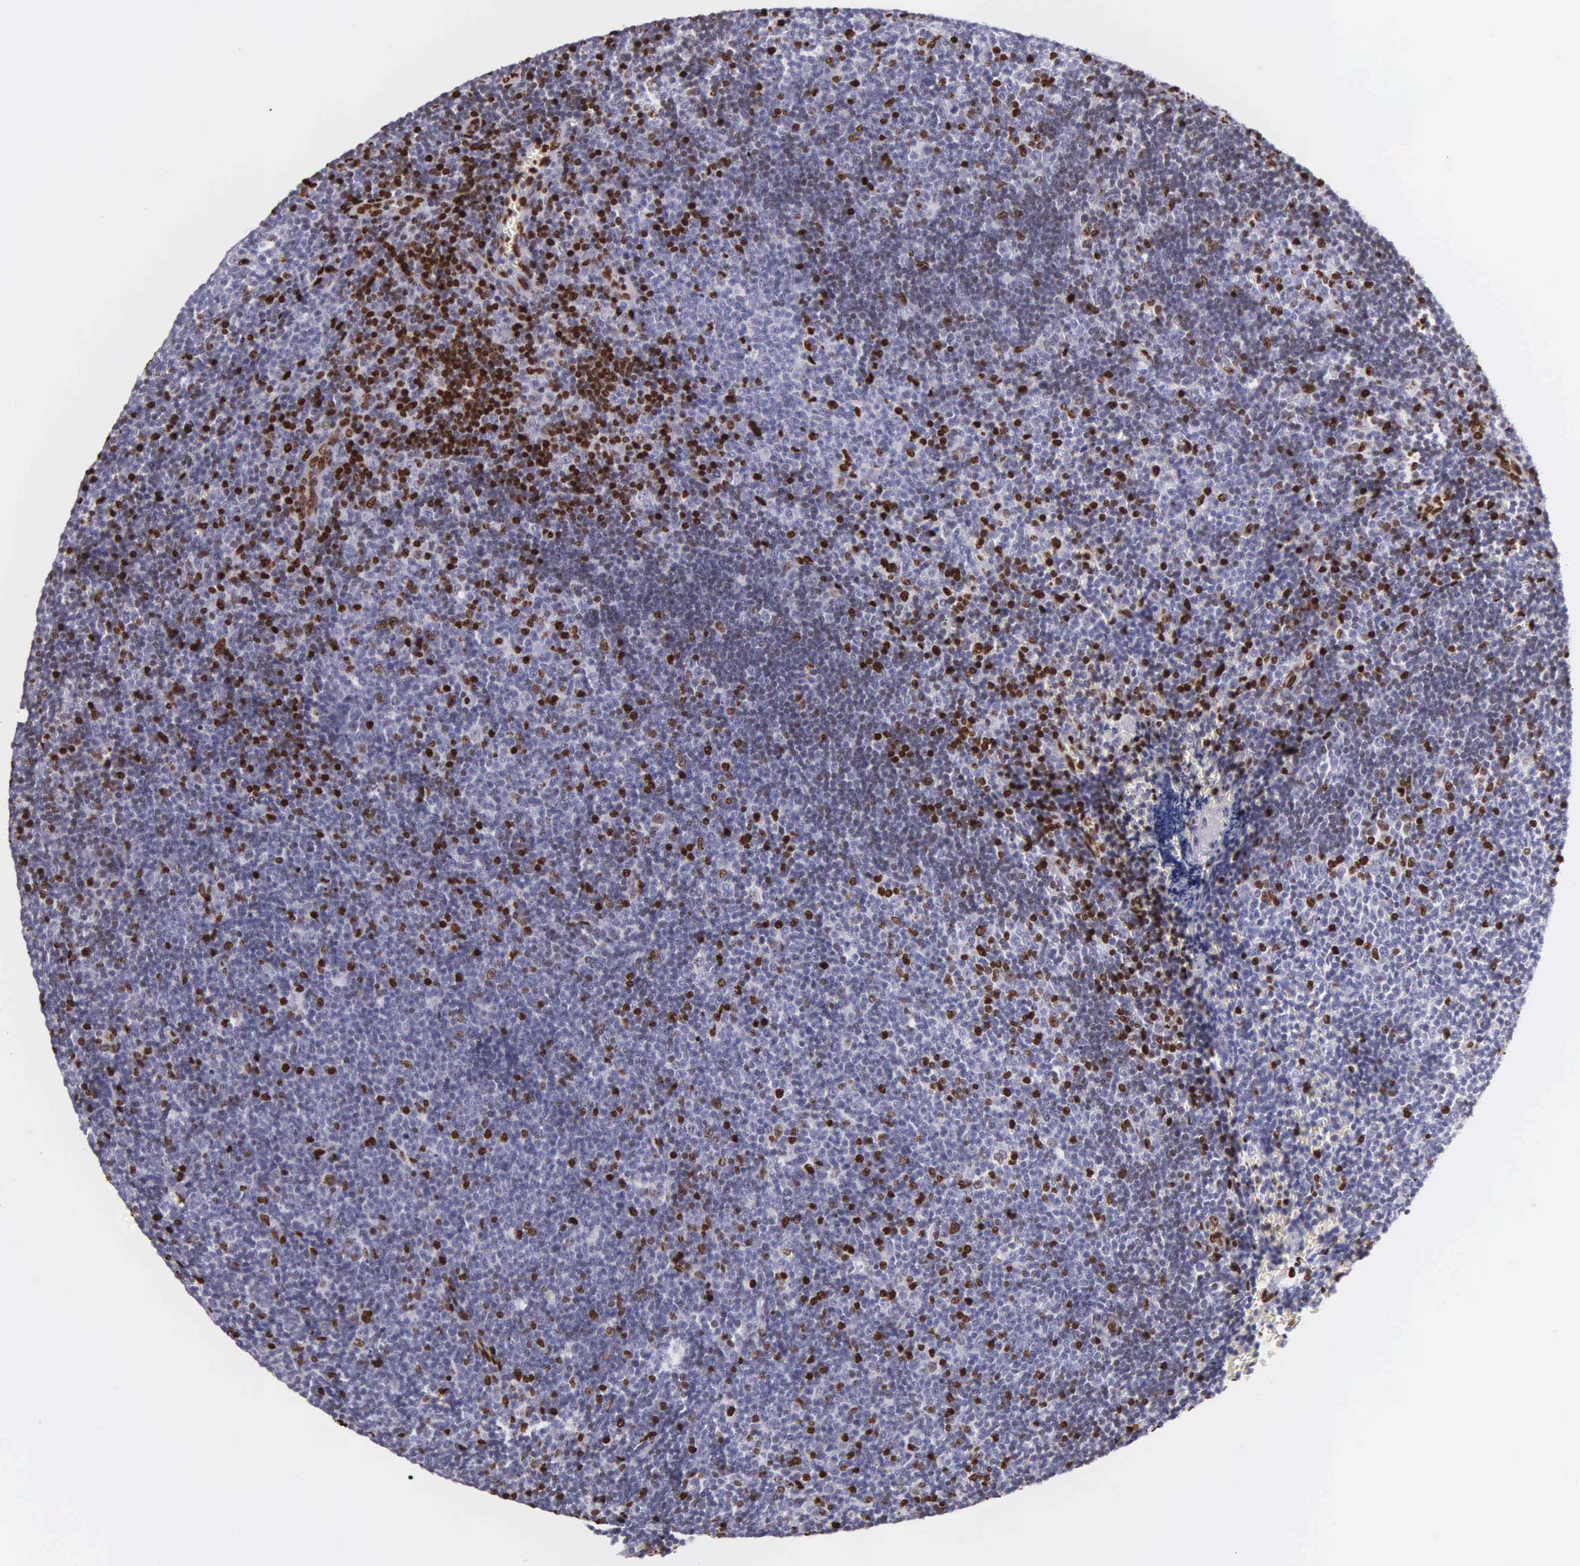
{"staining": {"intensity": "strong", "quantity": "<25%", "location": "nuclear"}, "tissue": "lymphoma", "cell_type": "Tumor cells", "image_type": "cancer", "snomed": [{"axis": "morphology", "description": "Malignant lymphoma, non-Hodgkin's type, Low grade"}, {"axis": "topography", "description": "Lymph node"}], "caption": "A brown stain highlights strong nuclear expression of a protein in low-grade malignant lymphoma, non-Hodgkin's type tumor cells.", "gene": "H1-0", "patient": {"sex": "male", "age": 49}}